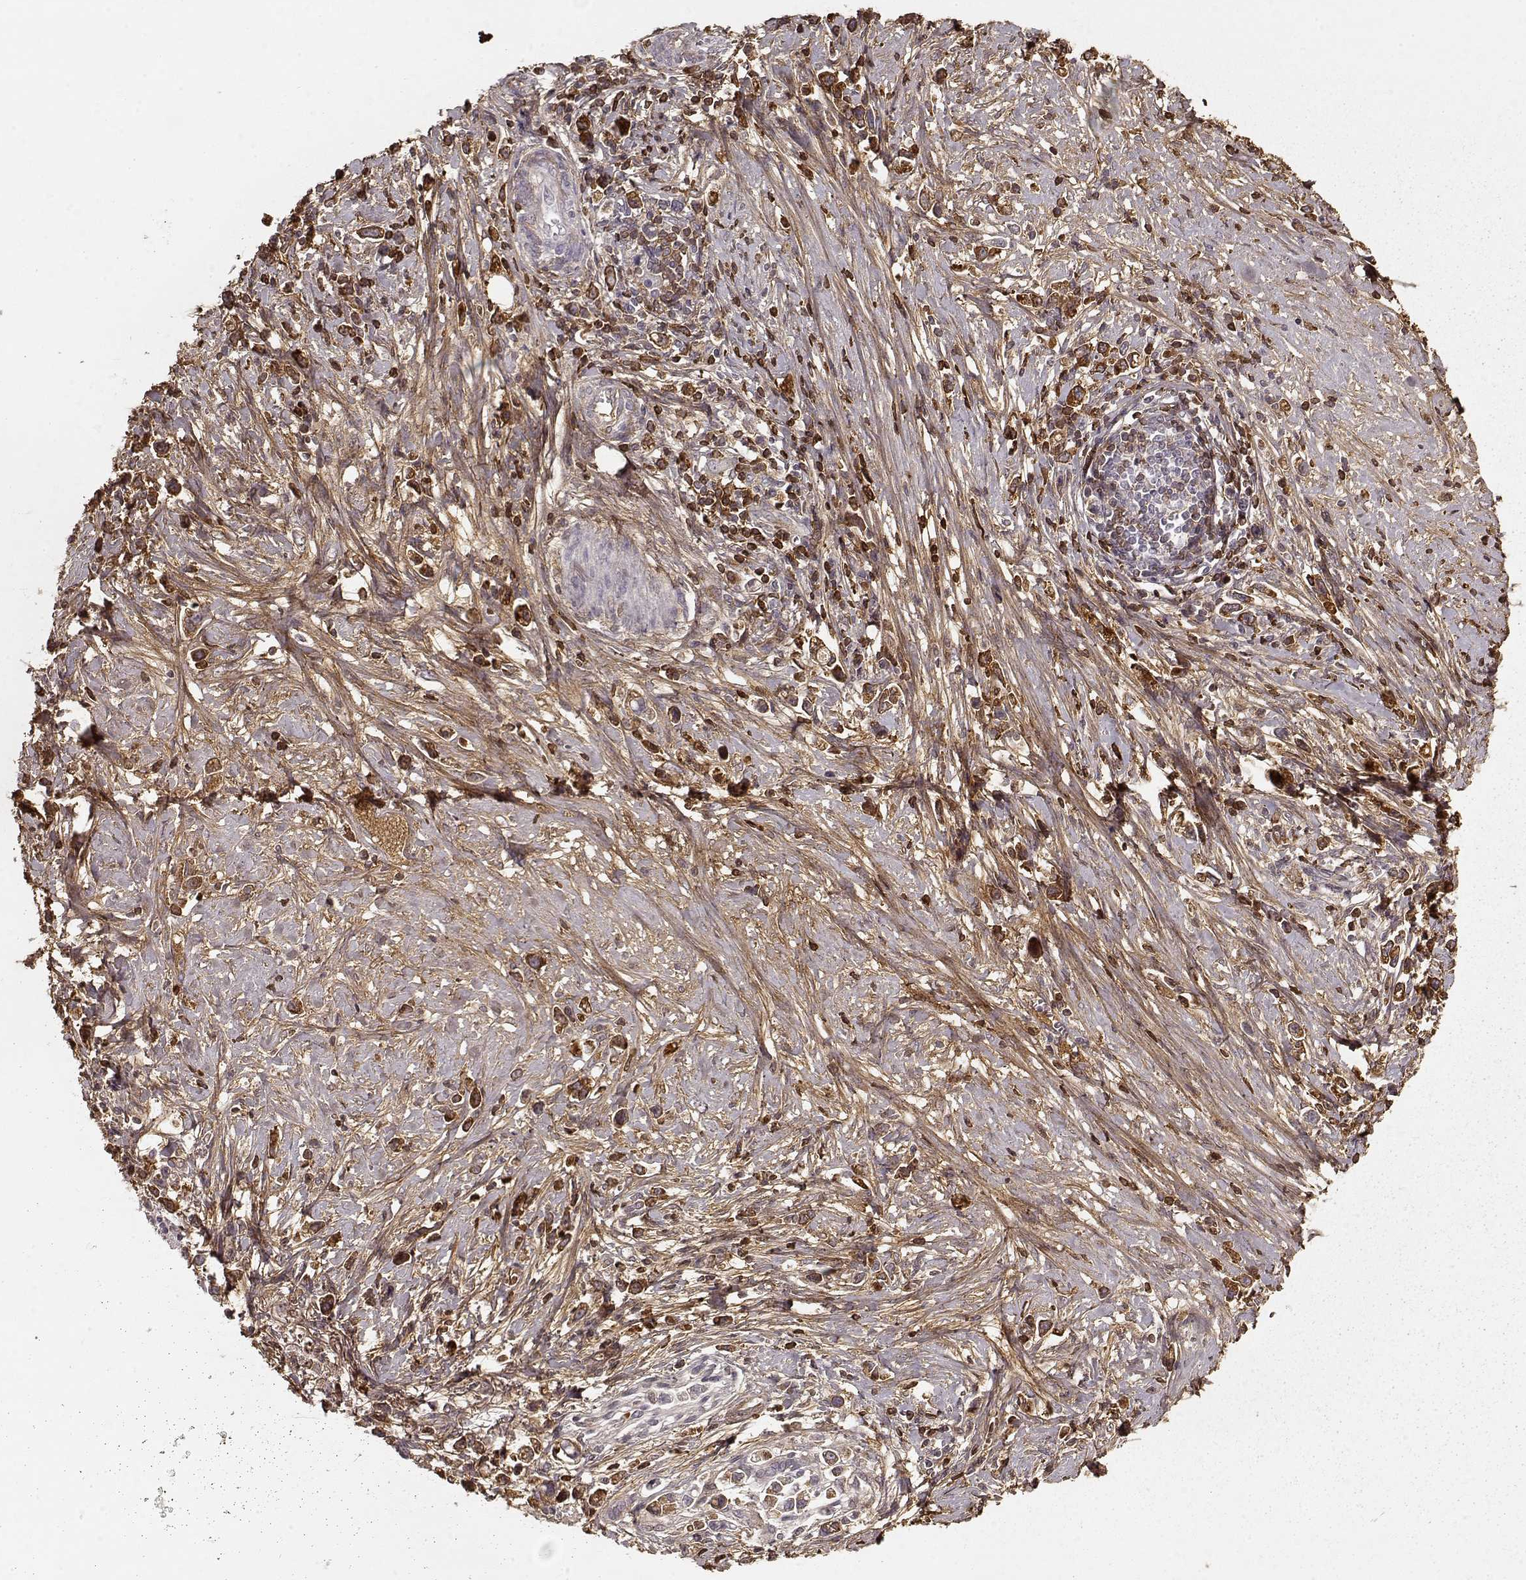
{"staining": {"intensity": "moderate", "quantity": "25%-75%", "location": "cytoplasmic/membranous"}, "tissue": "stomach cancer", "cell_type": "Tumor cells", "image_type": "cancer", "snomed": [{"axis": "morphology", "description": "Adenocarcinoma, NOS"}, {"axis": "topography", "description": "Stomach"}], "caption": "Approximately 25%-75% of tumor cells in human adenocarcinoma (stomach) demonstrate moderate cytoplasmic/membranous protein staining as visualized by brown immunohistochemical staining.", "gene": "LUM", "patient": {"sex": "male", "age": 63}}